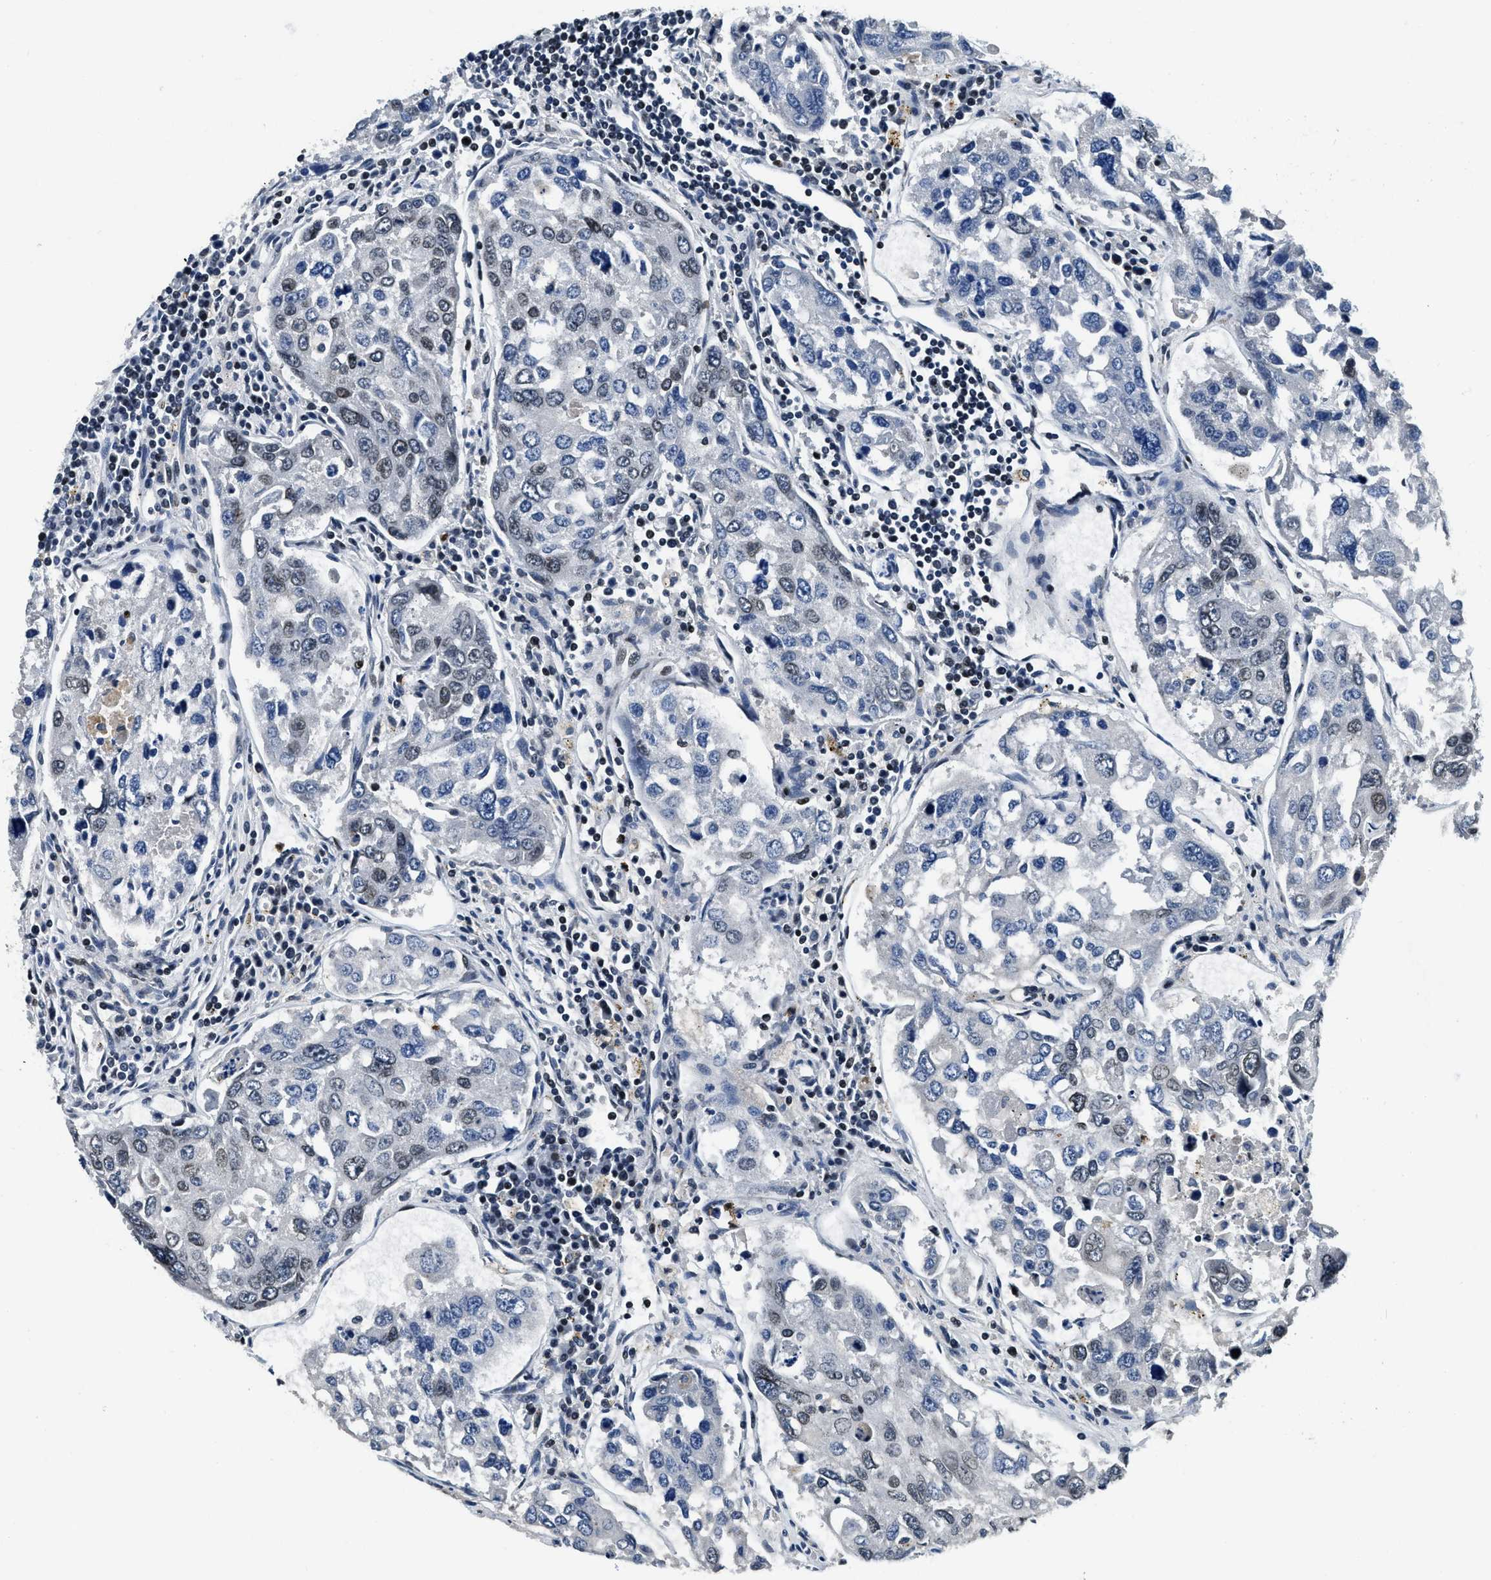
{"staining": {"intensity": "weak", "quantity": "<25%", "location": "nuclear"}, "tissue": "urothelial cancer", "cell_type": "Tumor cells", "image_type": "cancer", "snomed": [{"axis": "morphology", "description": "Urothelial carcinoma, High grade"}, {"axis": "topography", "description": "Lymph node"}, {"axis": "topography", "description": "Urinary bladder"}], "caption": "High magnification brightfield microscopy of urothelial cancer stained with DAB (brown) and counterstained with hematoxylin (blue): tumor cells show no significant expression.", "gene": "ZC3HC1", "patient": {"sex": "male", "age": 51}}